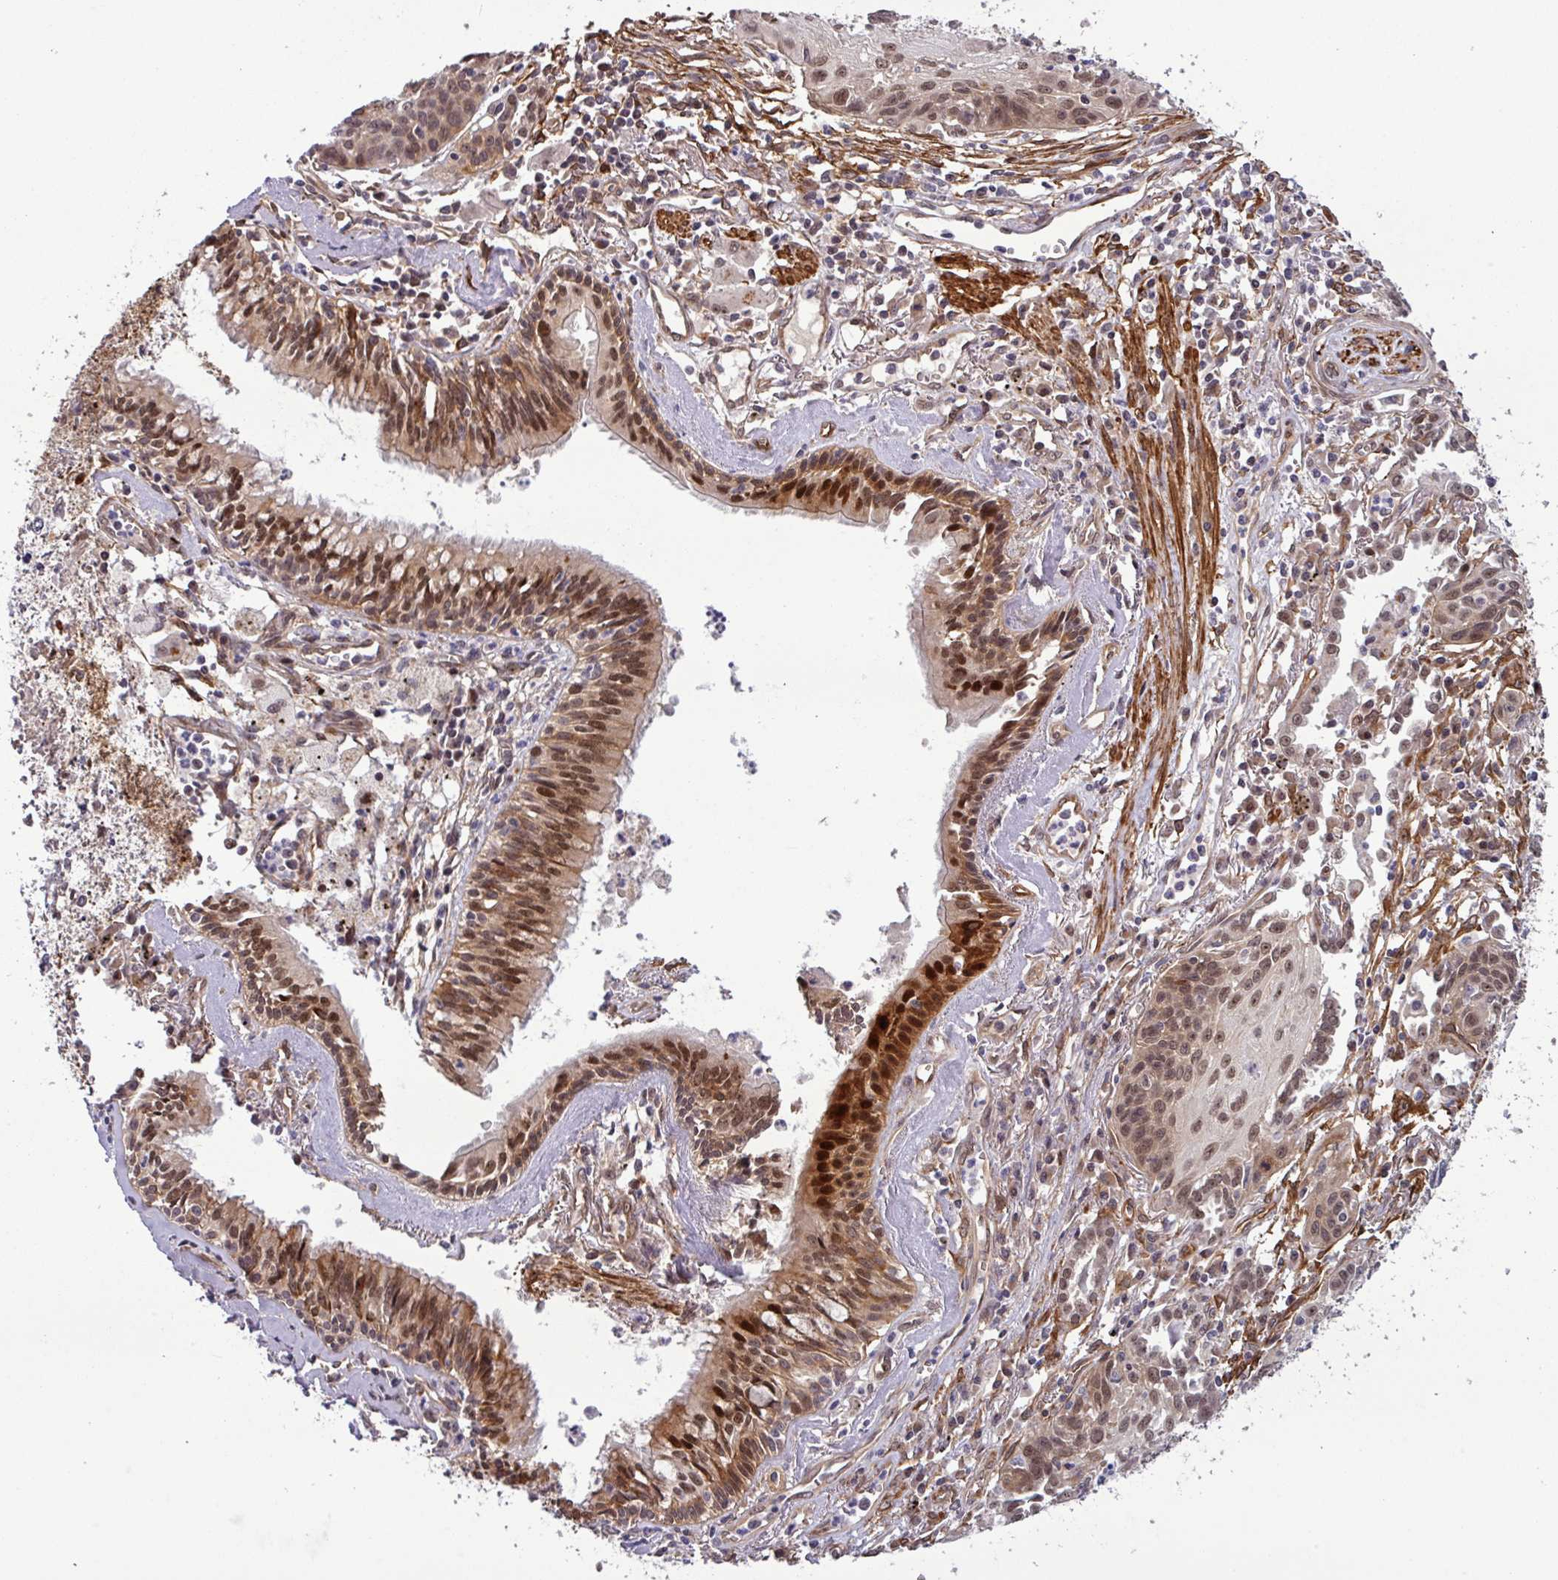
{"staining": {"intensity": "moderate", "quantity": "25%-75%", "location": "cytoplasmic/membranous,nuclear"}, "tissue": "lung cancer", "cell_type": "Tumor cells", "image_type": "cancer", "snomed": [{"axis": "morphology", "description": "Squamous cell carcinoma, NOS"}, {"axis": "topography", "description": "Lung"}], "caption": "DAB immunohistochemical staining of human lung squamous cell carcinoma demonstrates moderate cytoplasmic/membranous and nuclear protein positivity in about 25%-75% of tumor cells. Using DAB (3,3'-diaminobenzidine) (brown) and hematoxylin (blue) stains, captured at high magnification using brightfield microscopy.", "gene": "C7orf50", "patient": {"sex": "male", "age": 71}}